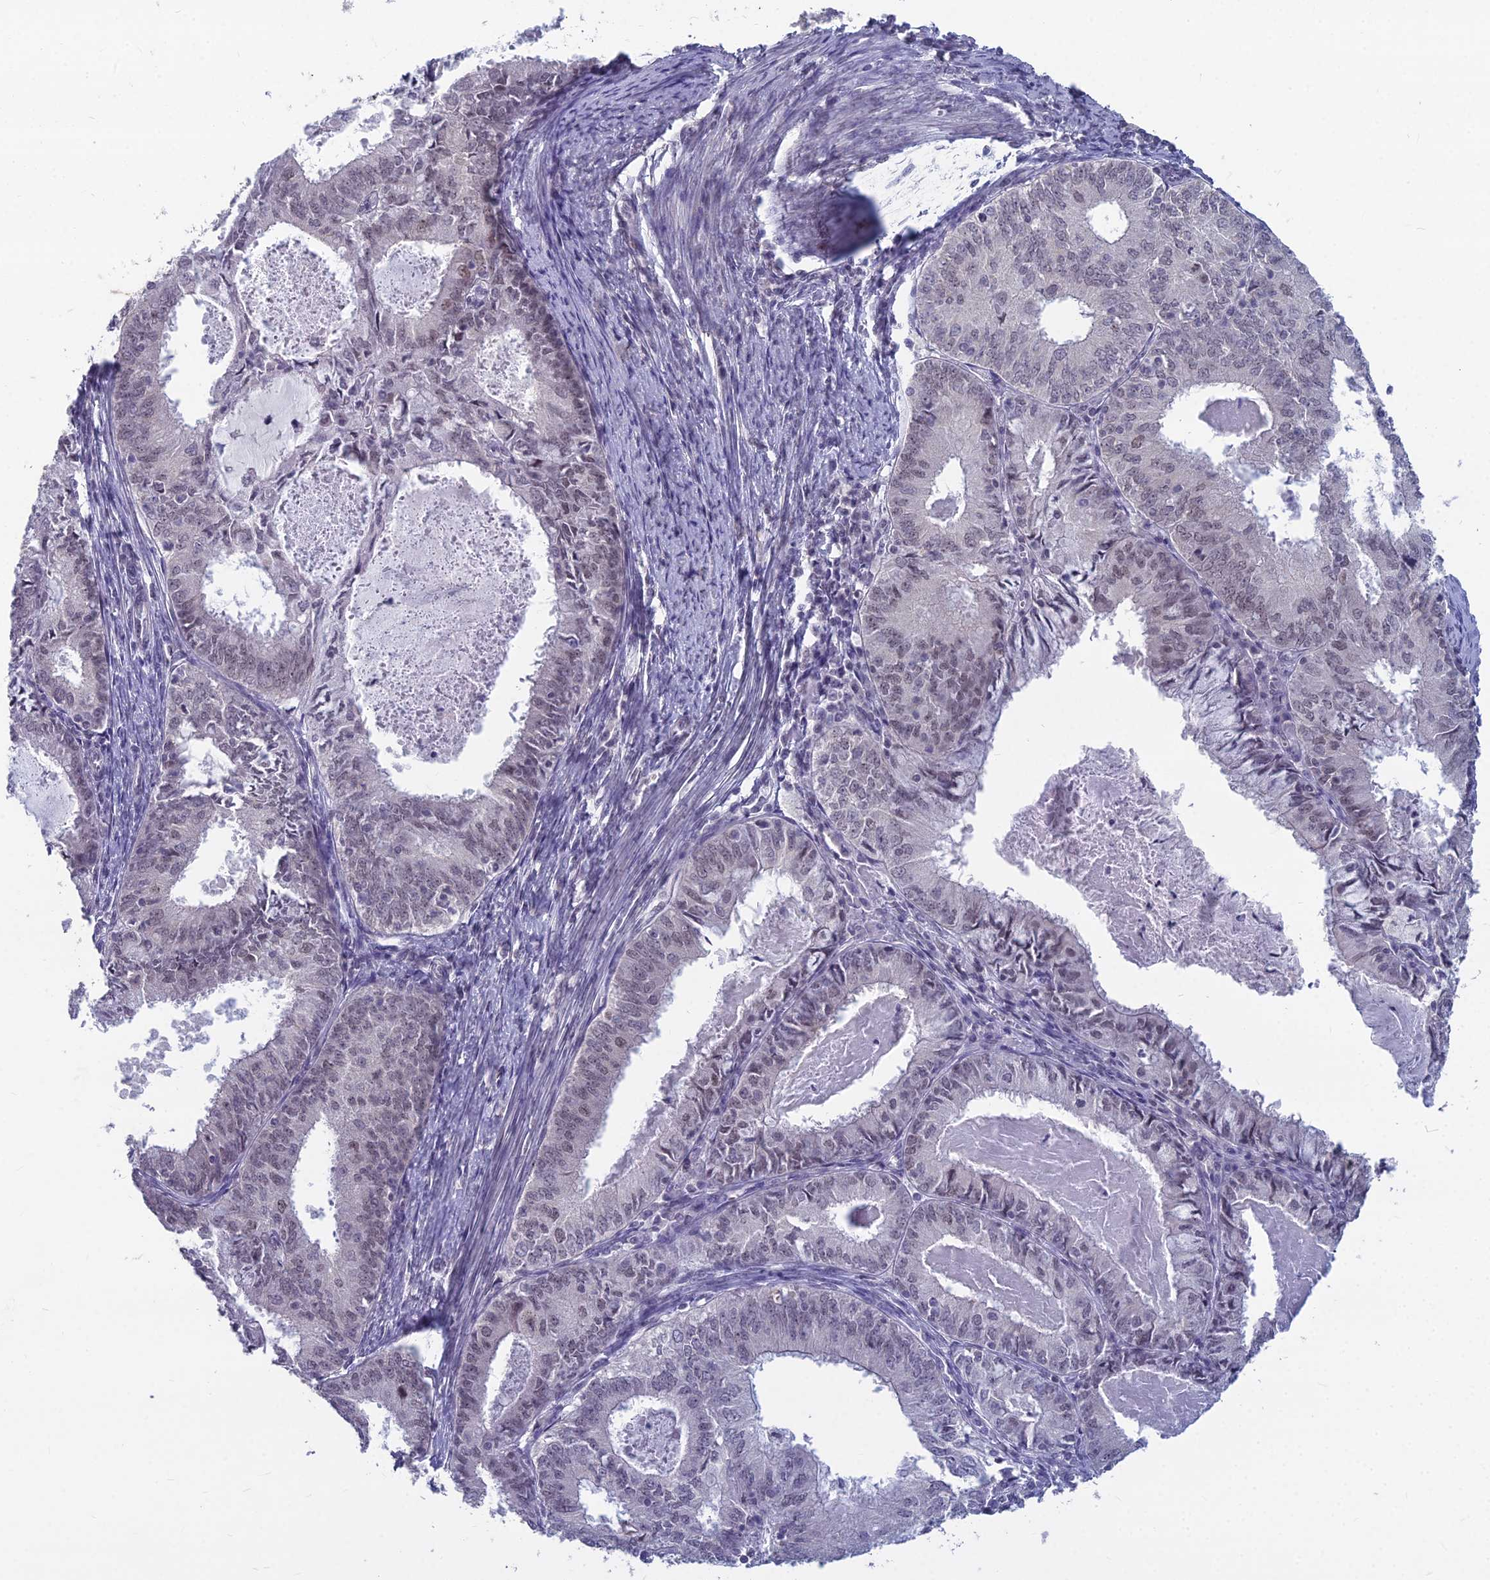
{"staining": {"intensity": "negative", "quantity": "none", "location": "none"}, "tissue": "endometrial cancer", "cell_type": "Tumor cells", "image_type": "cancer", "snomed": [{"axis": "morphology", "description": "Adenocarcinoma, NOS"}, {"axis": "topography", "description": "Endometrium"}], "caption": "Immunohistochemistry photomicrograph of neoplastic tissue: endometrial adenocarcinoma stained with DAB (3,3'-diaminobenzidine) demonstrates no significant protein staining in tumor cells. The staining was performed using DAB (3,3'-diaminobenzidine) to visualize the protein expression in brown, while the nuclei were stained in blue with hematoxylin (Magnification: 20x).", "gene": "KAT7", "patient": {"sex": "female", "age": 57}}